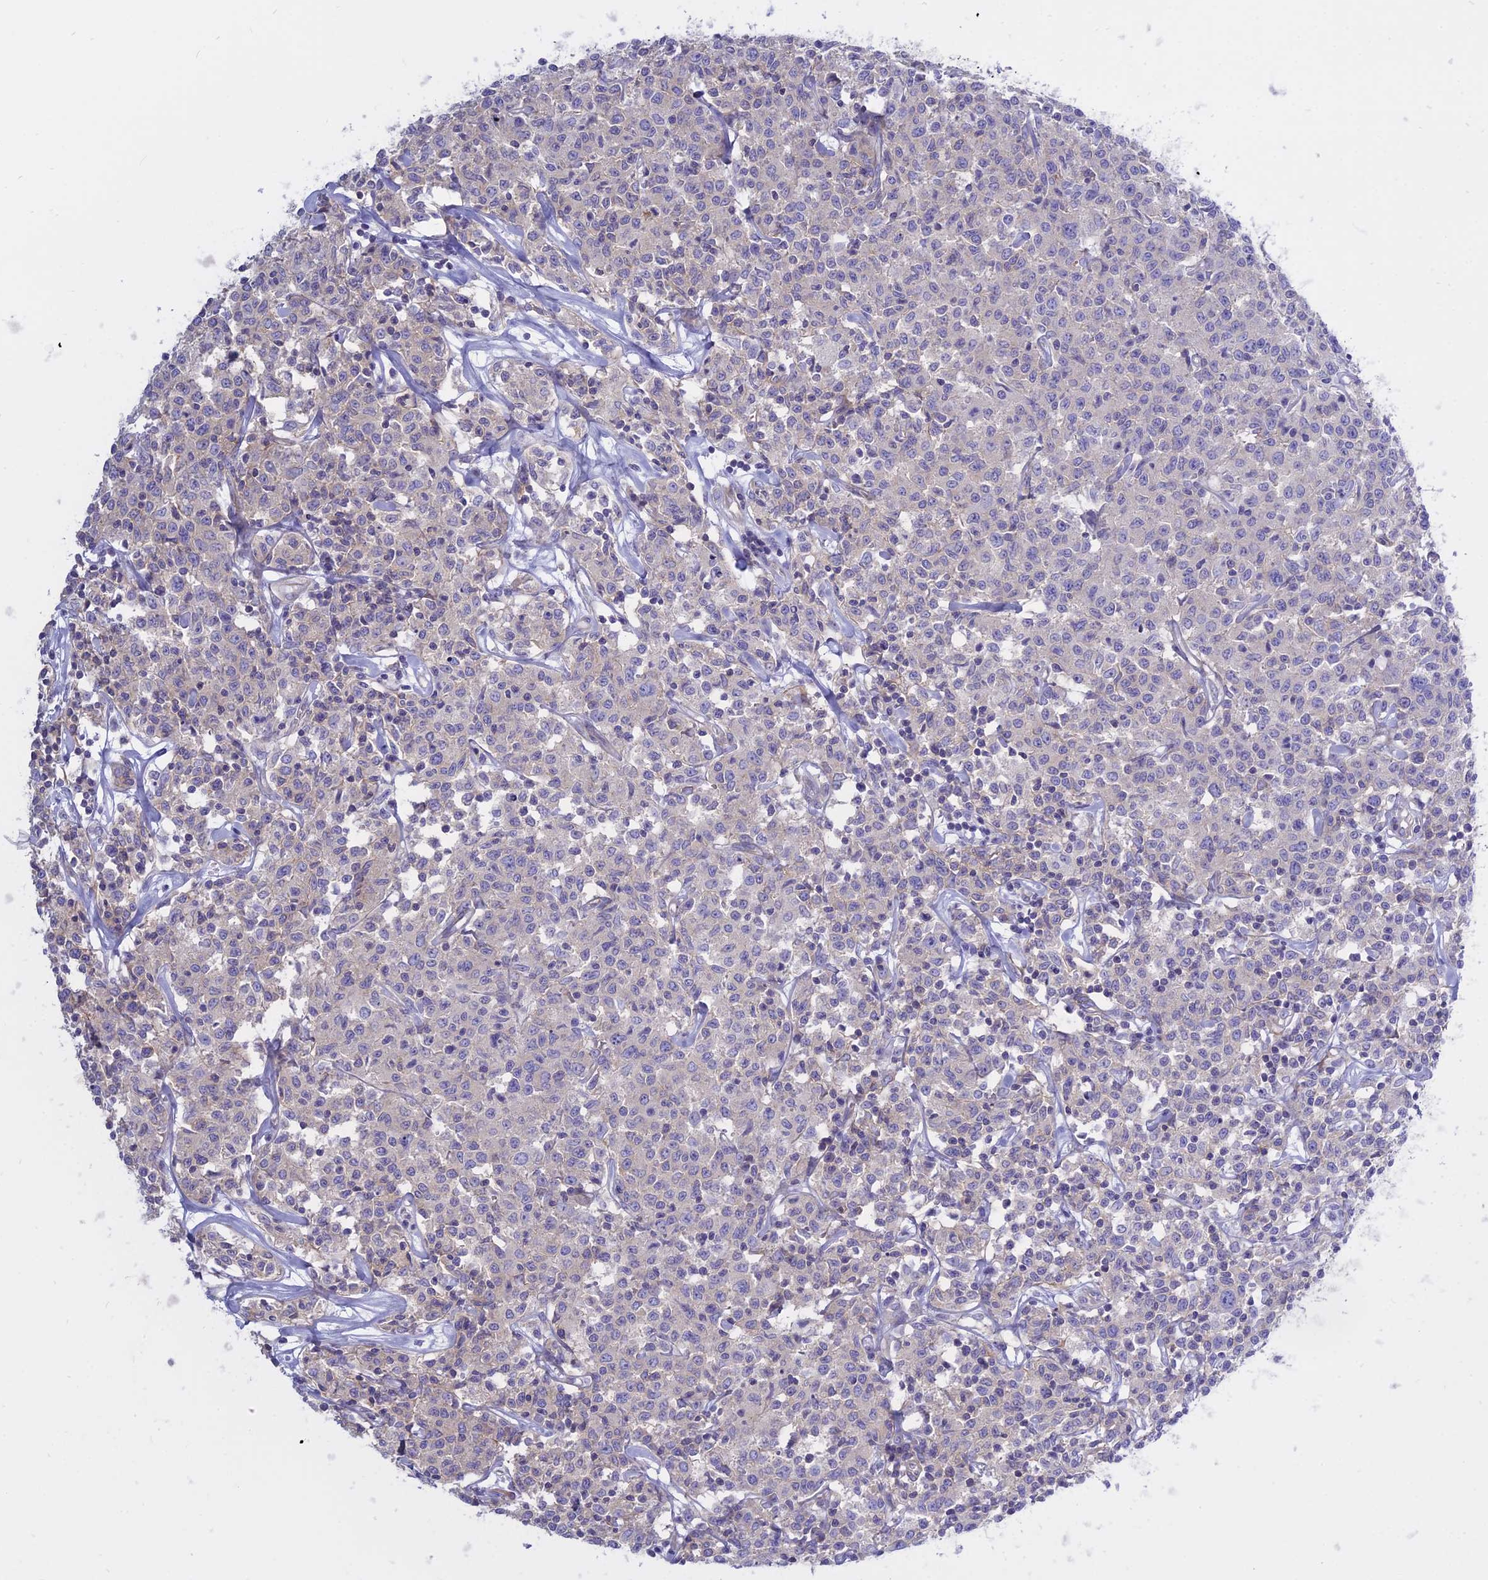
{"staining": {"intensity": "negative", "quantity": "none", "location": "none"}, "tissue": "lymphoma", "cell_type": "Tumor cells", "image_type": "cancer", "snomed": [{"axis": "morphology", "description": "Malignant lymphoma, non-Hodgkin's type, Low grade"}, {"axis": "topography", "description": "Small intestine"}], "caption": "The photomicrograph demonstrates no significant positivity in tumor cells of lymphoma.", "gene": "AHCYL1", "patient": {"sex": "female", "age": 59}}